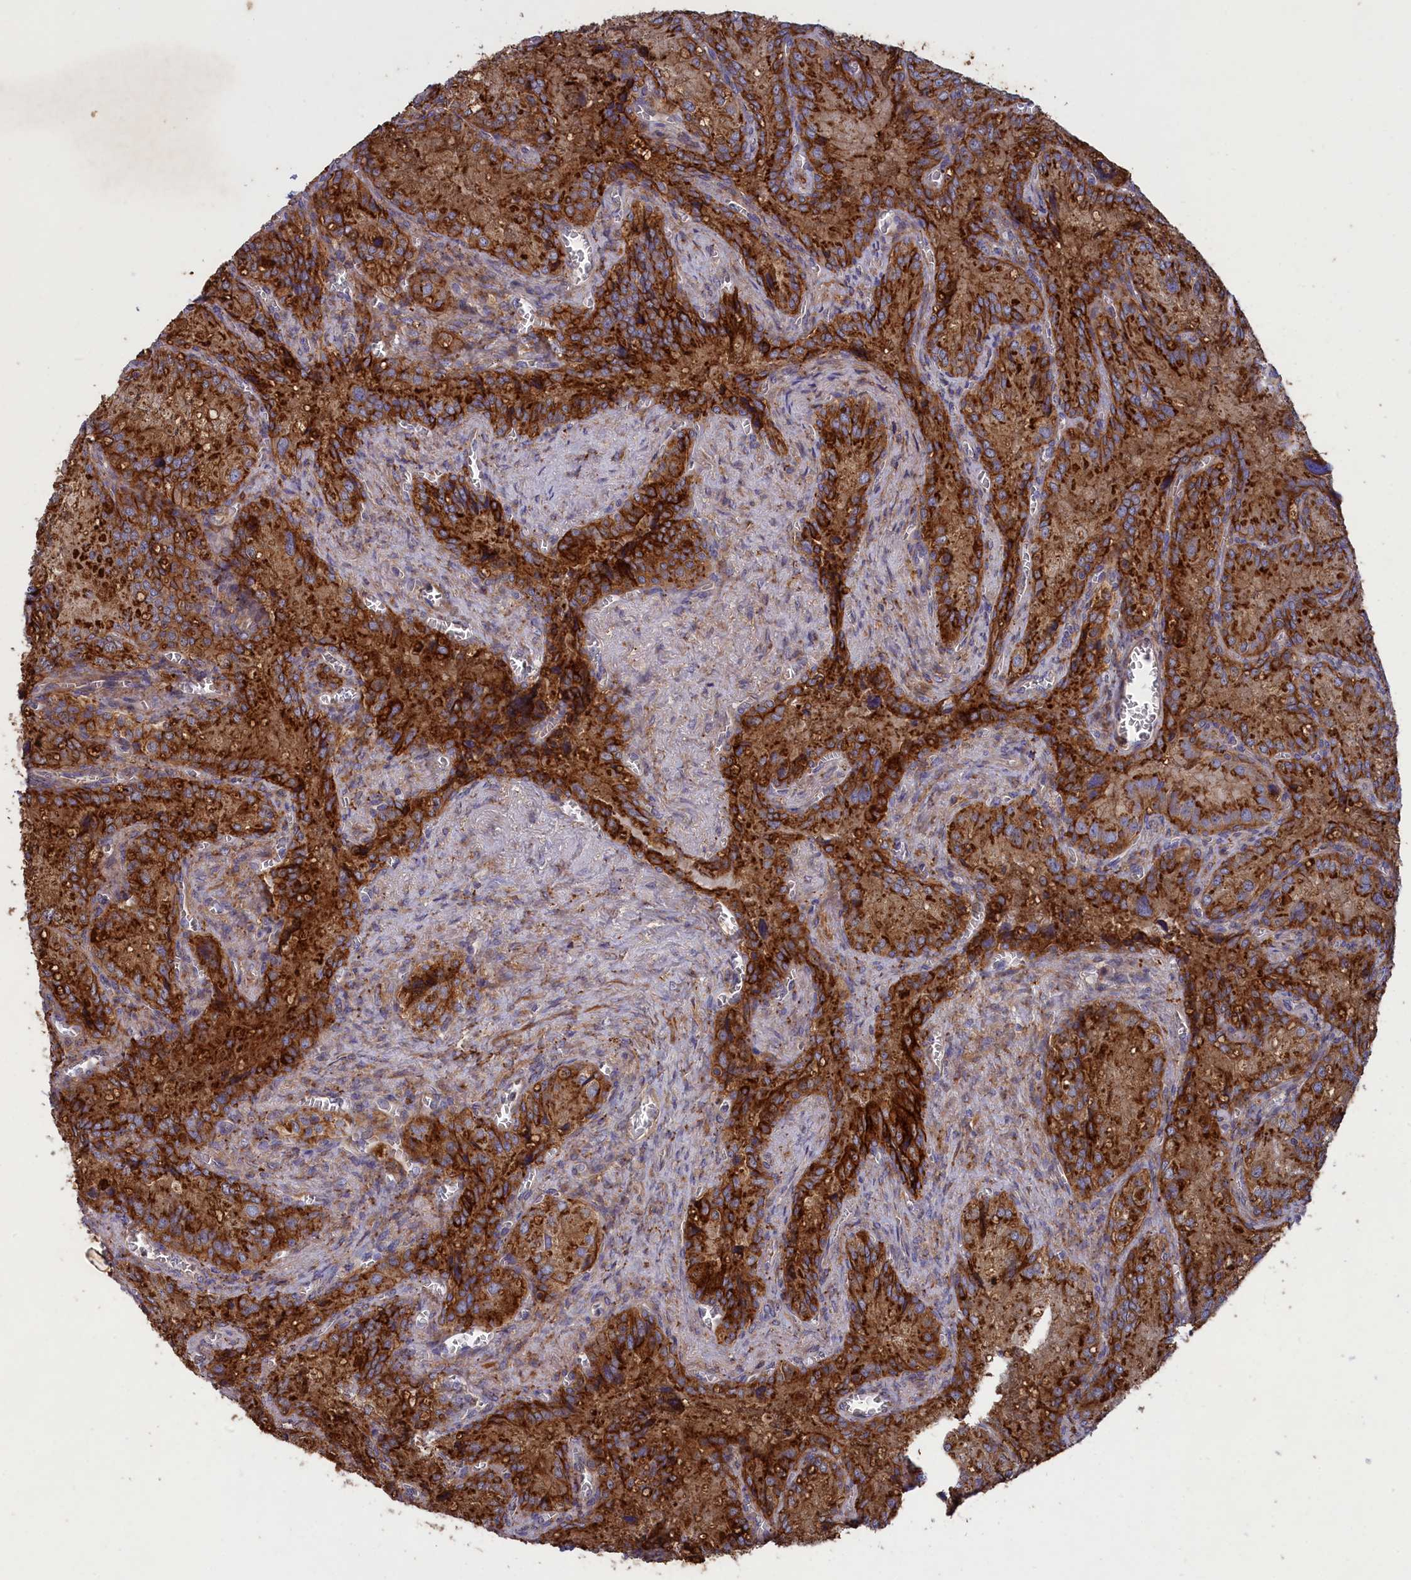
{"staining": {"intensity": "strong", "quantity": ">75%", "location": "cytoplasmic/membranous"}, "tissue": "seminal vesicle", "cell_type": "Glandular cells", "image_type": "normal", "snomed": [{"axis": "morphology", "description": "Normal tissue, NOS"}, {"axis": "topography", "description": "Seminal veicle"}], "caption": "Benign seminal vesicle was stained to show a protein in brown. There is high levels of strong cytoplasmic/membranous positivity in about >75% of glandular cells. The protein of interest is stained brown, and the nuclei are stained in blue (DAB IHC with brightfield microscopy, high magnification).", "gene": "SCAMP4", "patient": {"sex": "male", "age": 62}}